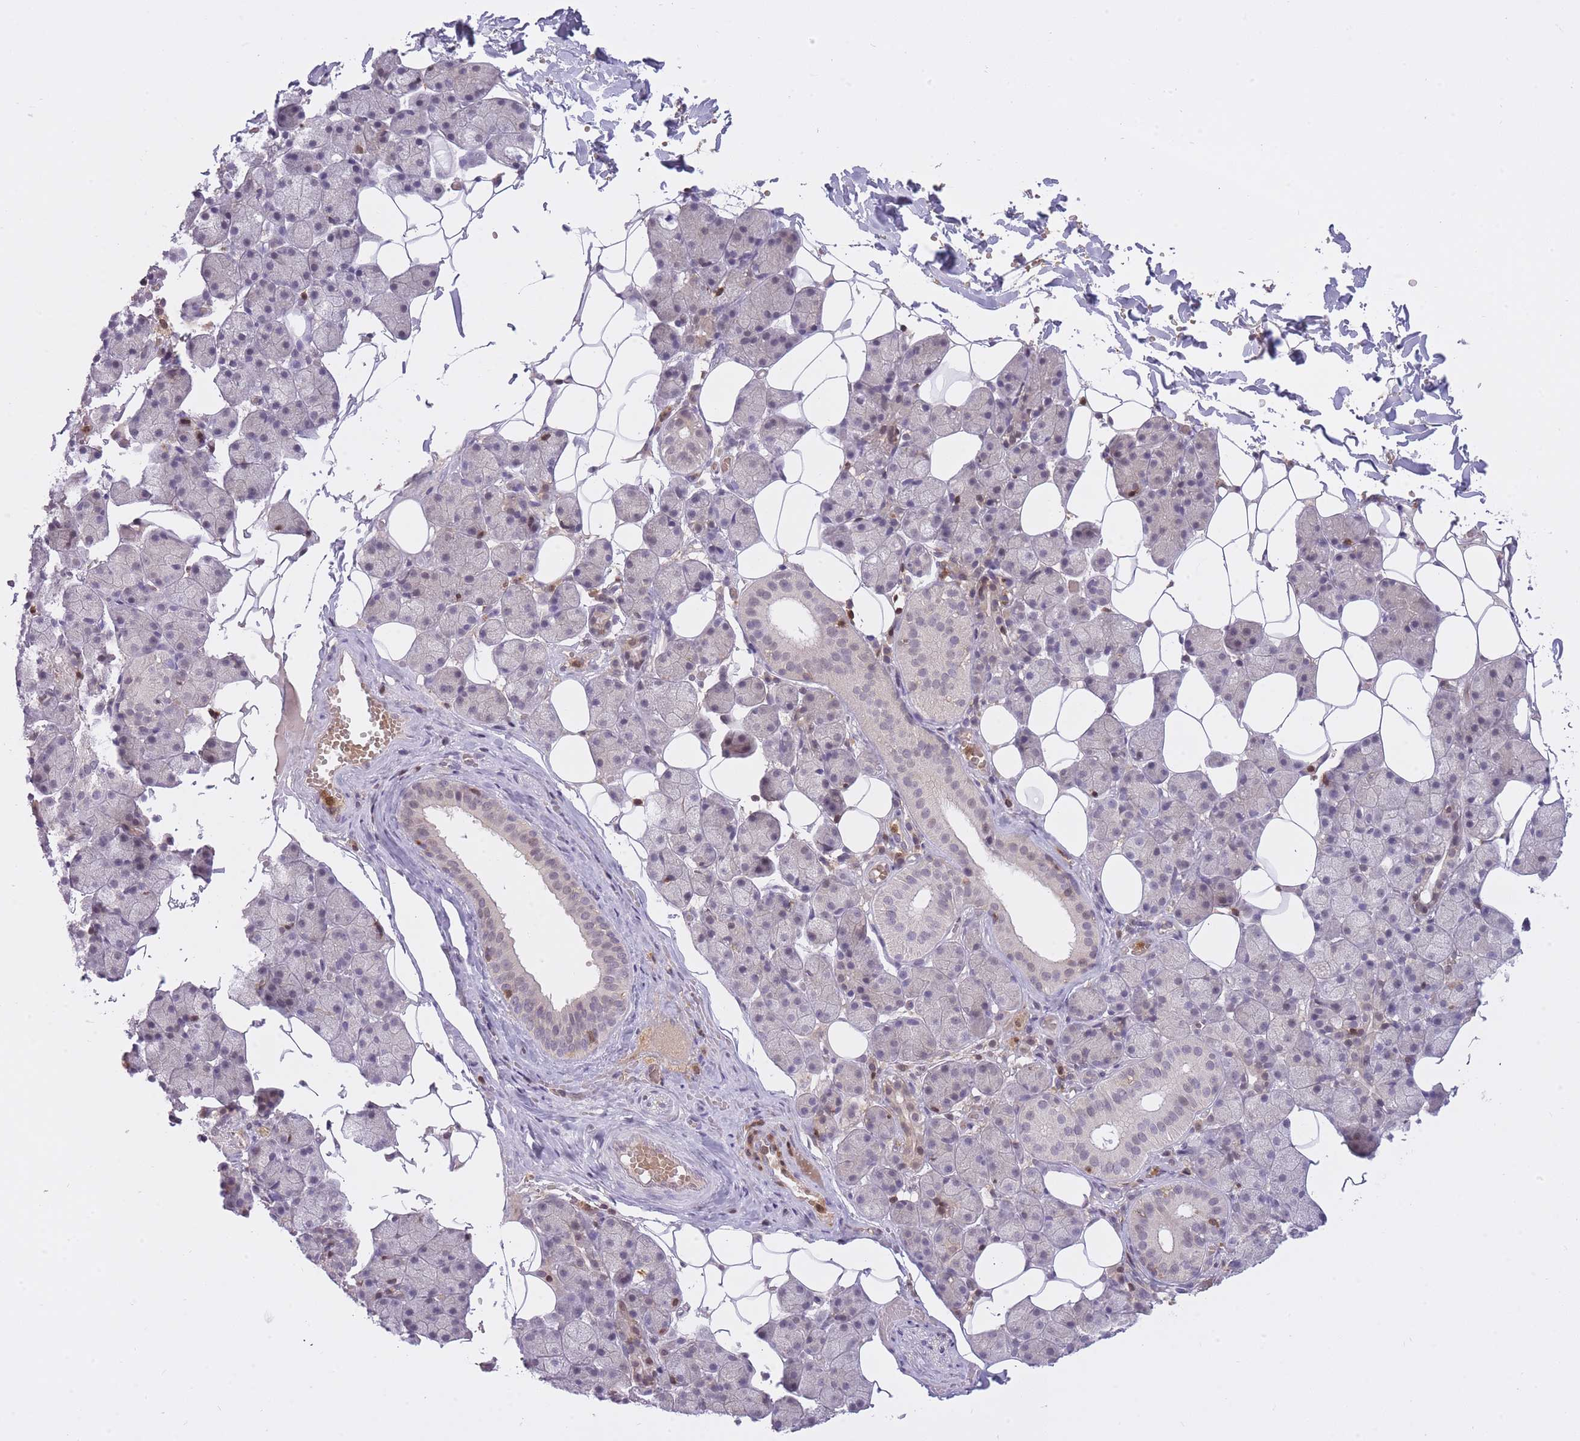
{"staining": {"intensity": "weak", "quantity": "<25%", "location": "nuclear"}, "tissue": "salivary gland", "cell_type": "Glandular cells", "image_type": "normal", "snomed": [{"axis": "morphology", "description": "Normal tissue, NOS"}, {"axis": "topography", "description": "Salivary gland"}], "caption": "Salivary gland was stained to show a protein in brown. There is no significant positivity in glandular cells. (Brightfield microscopy of DAB (3,3'-diaminobenzidine) immunohistochemistry at high magnification).", "gene": "CXorf38", "patient": {"sex": "female", "age": 33}}